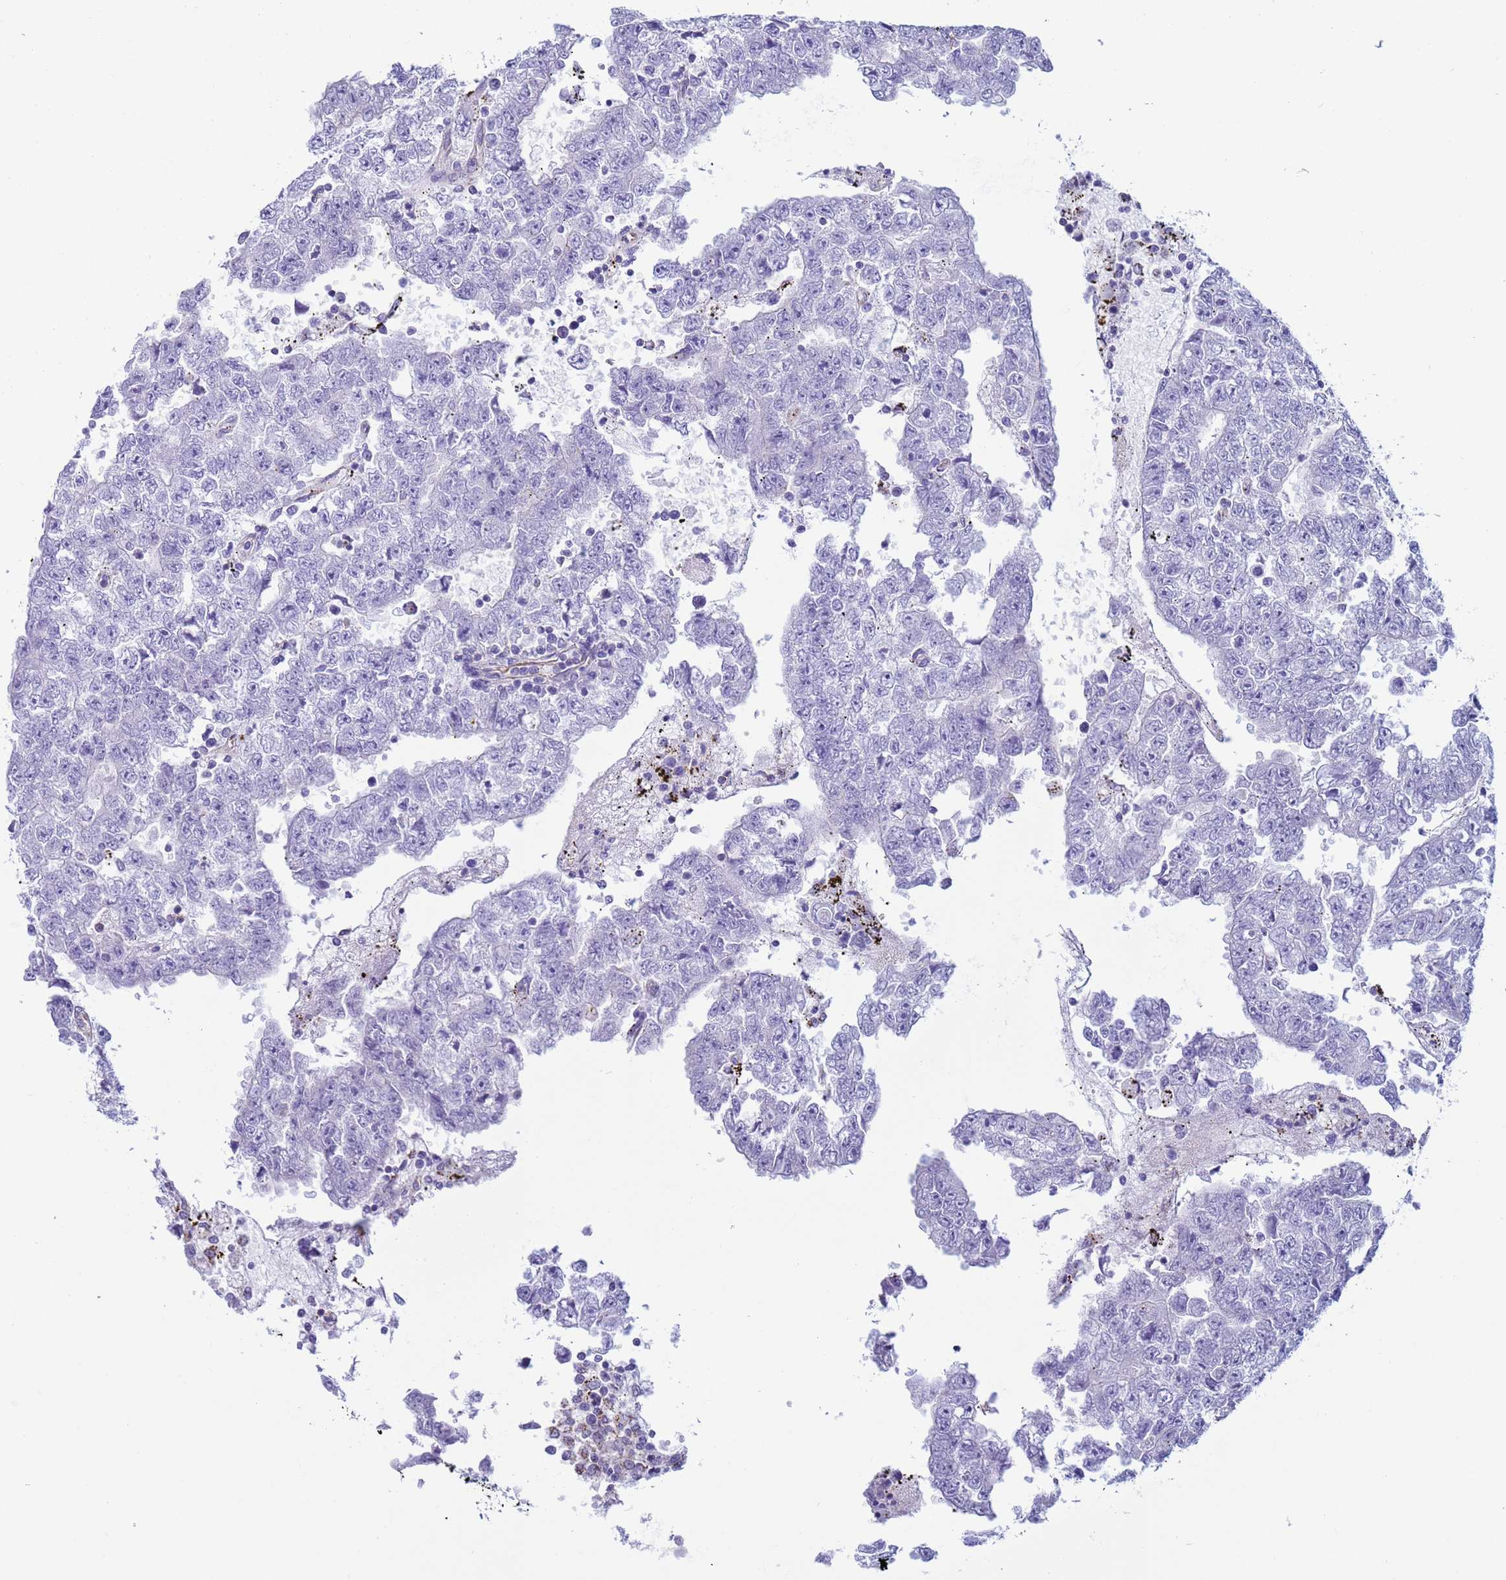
{"staining": {"intensity": "negative", "quantity": "none", "location": "none"}, "tissue": "testis cancer", "cell_type": "Tumor cells", "image_type": "cancer", "snomed": [{"axis": "morphology", "description": "Carcinoma, Embryonal, NOS"}, {"axis": "topography", "description": "Testis"}], "caption": "This is a photomicrograph of immunohistochemistry staining of embryonal carcinoma (testis), which shows no positivity in tumor cells.", "gene": "NCALD", "patient": {"sex": "male", "age": 25}}